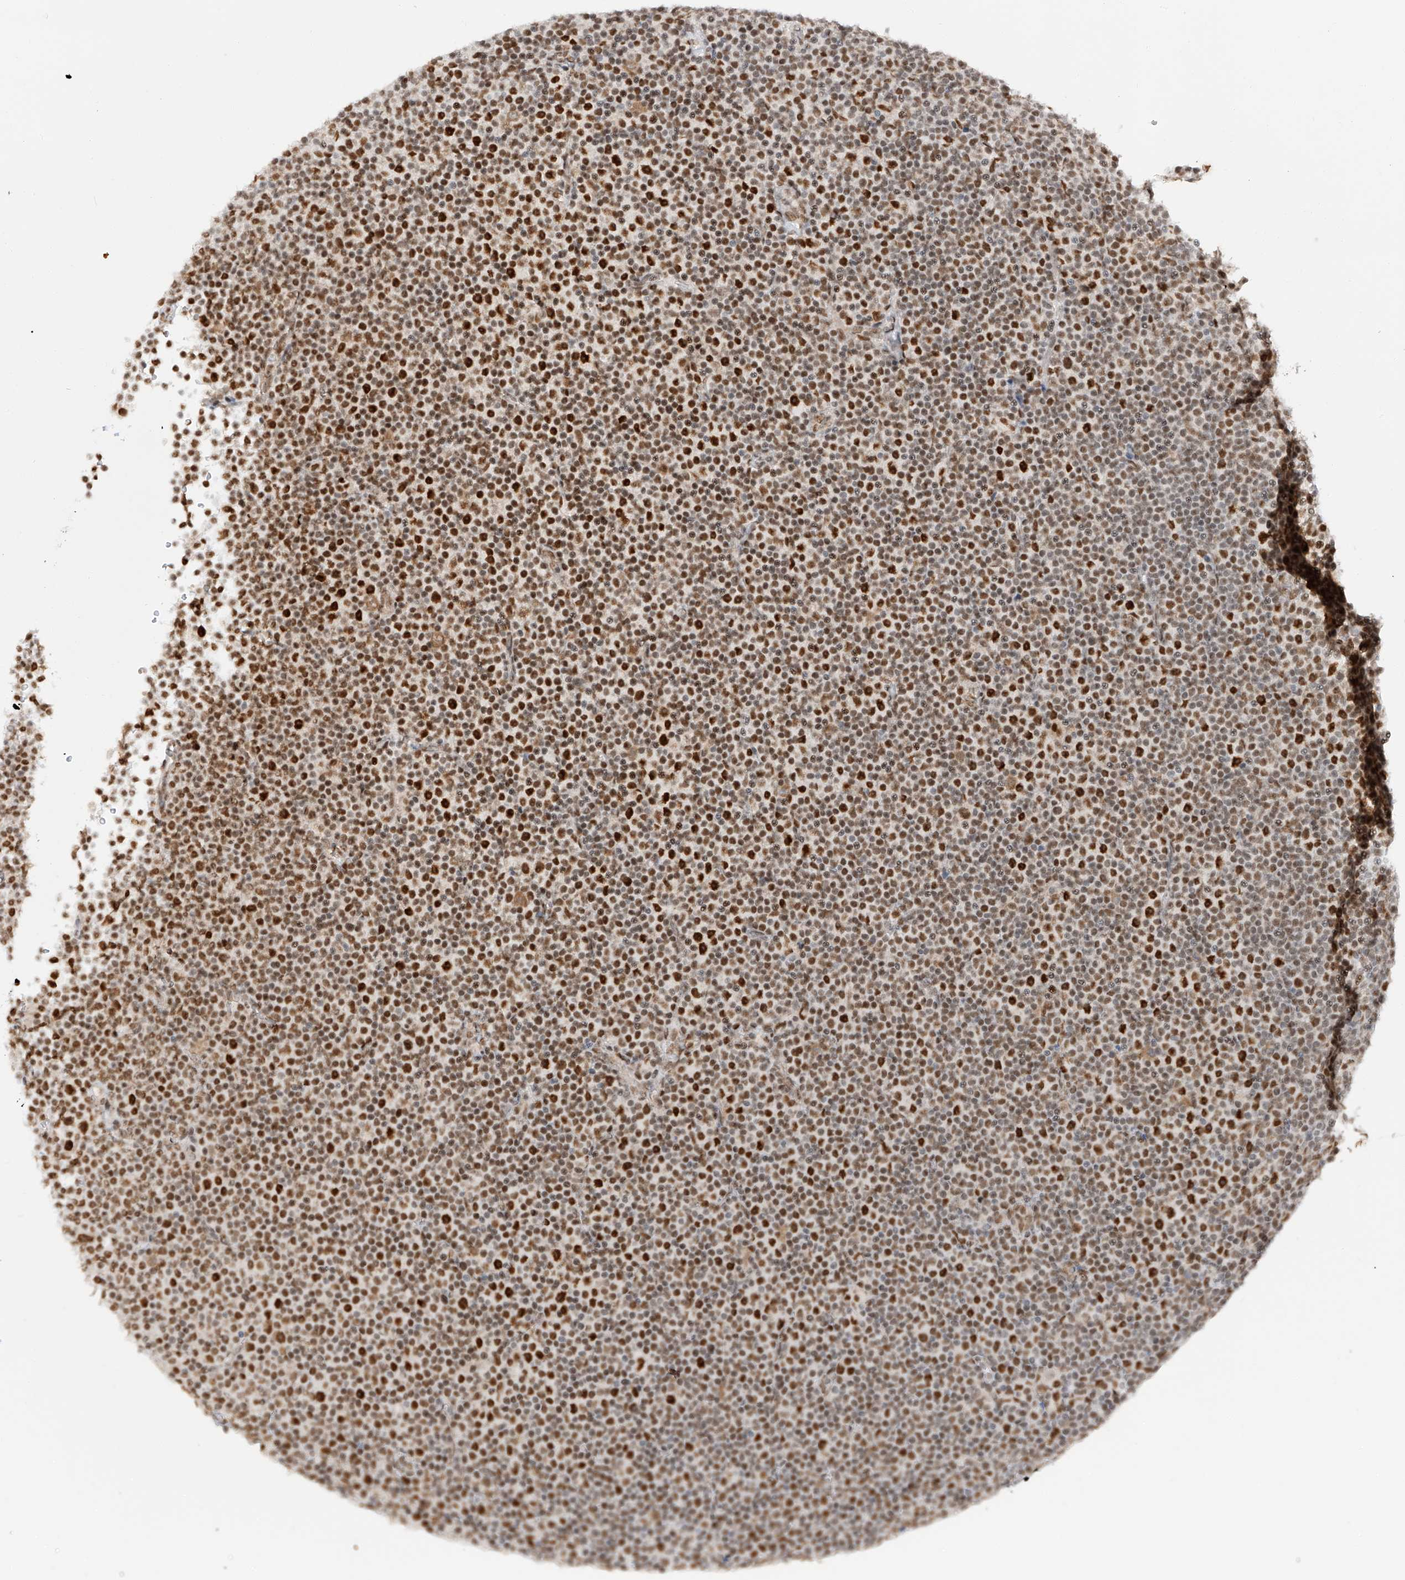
{"staining": {"intensity": "strong", "quantity": ">75%", "location": "nuclear"}, "tissue": "lymphoma", "cell_type": "Tumor cells", "image_type": "cancer", "snomed": [{"axis": "morphology", "description": "Malignant lymphoma, non-Hodgkin's type, Low grade"}, {"axis": "topography", "description": "Lymph node"}], "caption": "IHC (DAB) staining of human low-grade malignant lymphoma, non-Hodgkin's type shows strong nuclear protein staining in about >75% of tumor cells.", "gene": "POGK", "patient": {"sex": "female", "age": 67}}